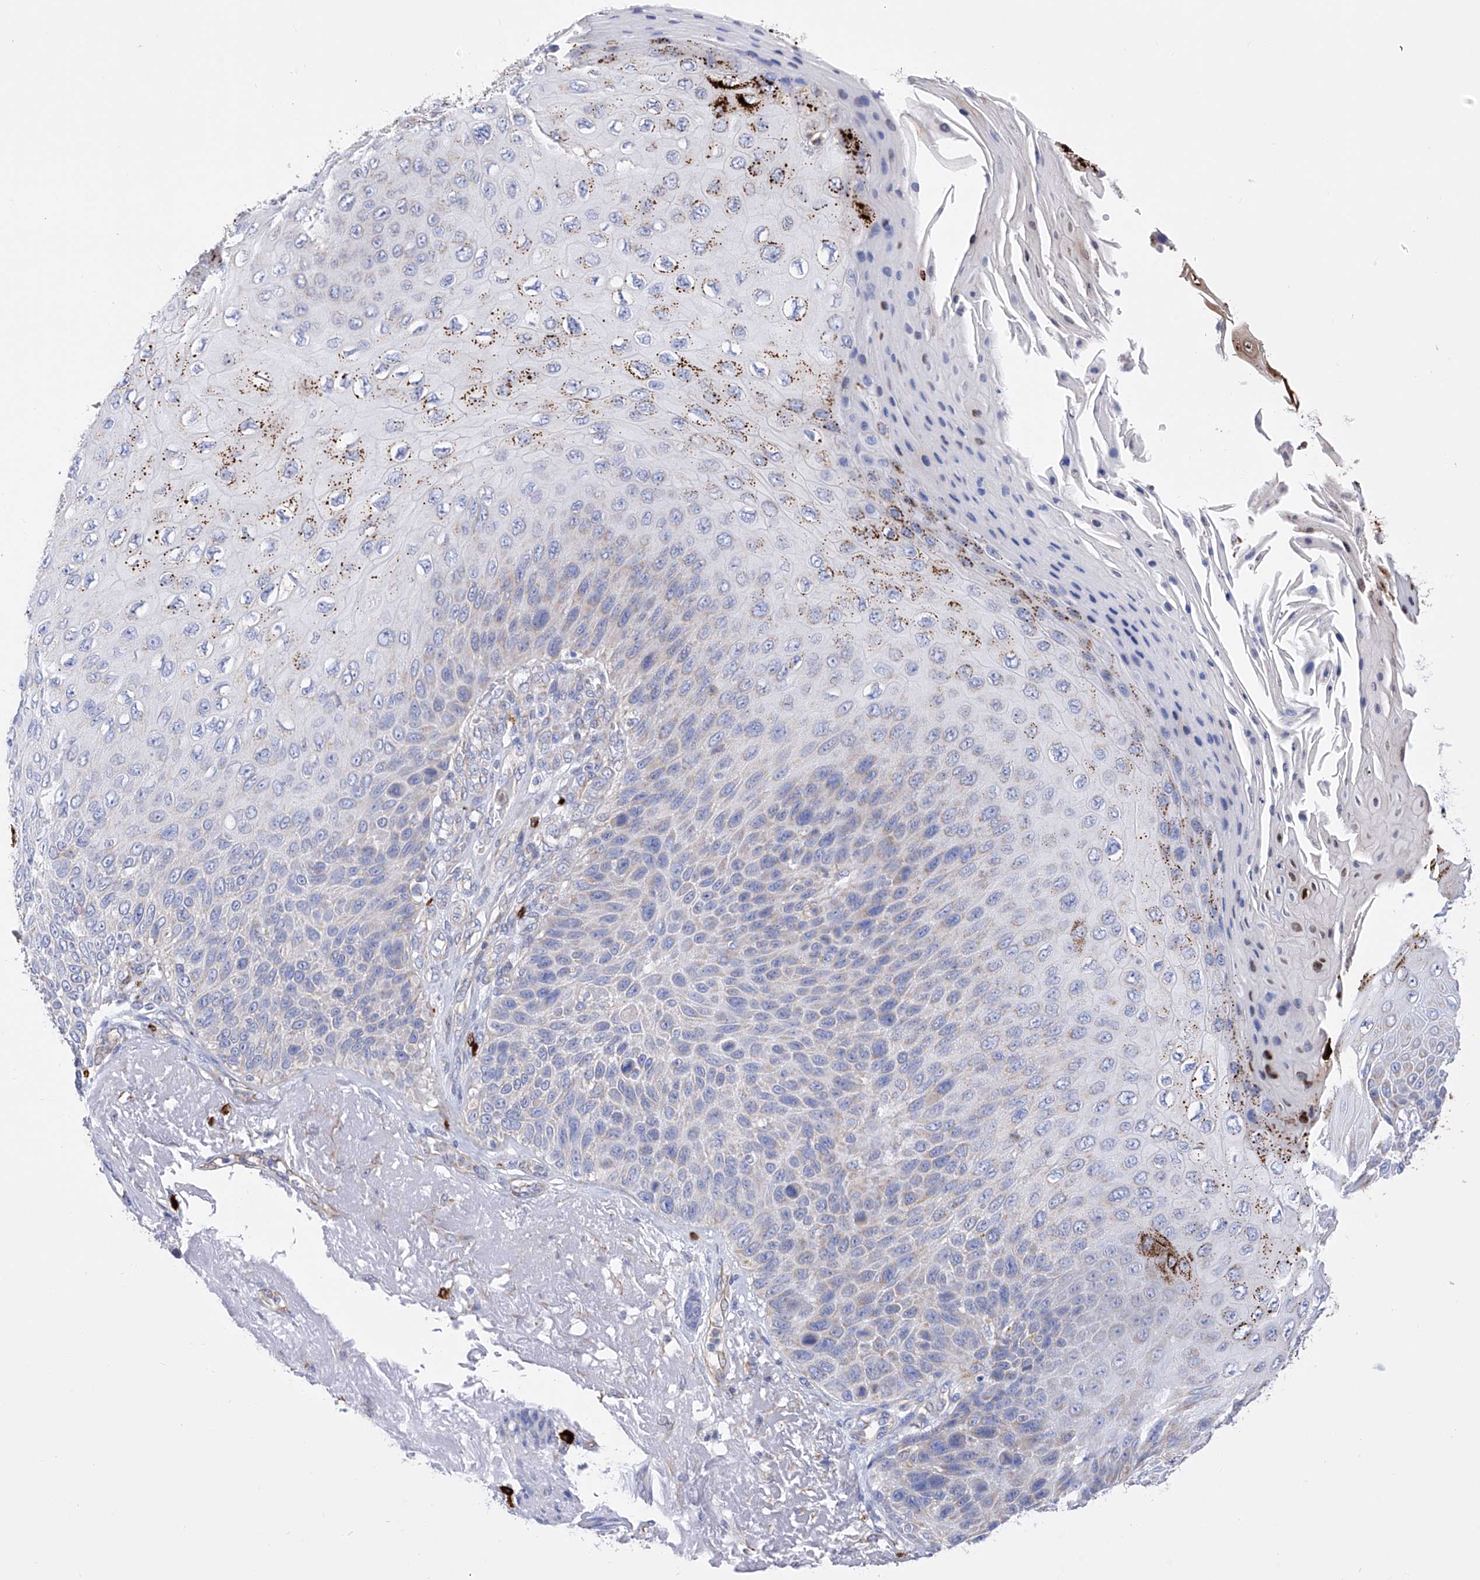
{"staining": {"intensity": "strong", "quantity": "<25%", "location": "cytoplasmic/membranous"}, "tissue": "skin cancer", "cell_type": "Tumor cells", "image_type": "cancer", "snomed": [{"axis": "morphology", "description": "Squamous cell carcinoma, NOS"}, {"axis": "topography", "description": "Skin"}], "caption": "An image of human squamous cell carcinoma (skin) stained for a protein exhibits strong cytoplasmic/membranous brown staining in tumor cells.", "gene": "FLG", "patient": {"sex": "female", "age": 88}}